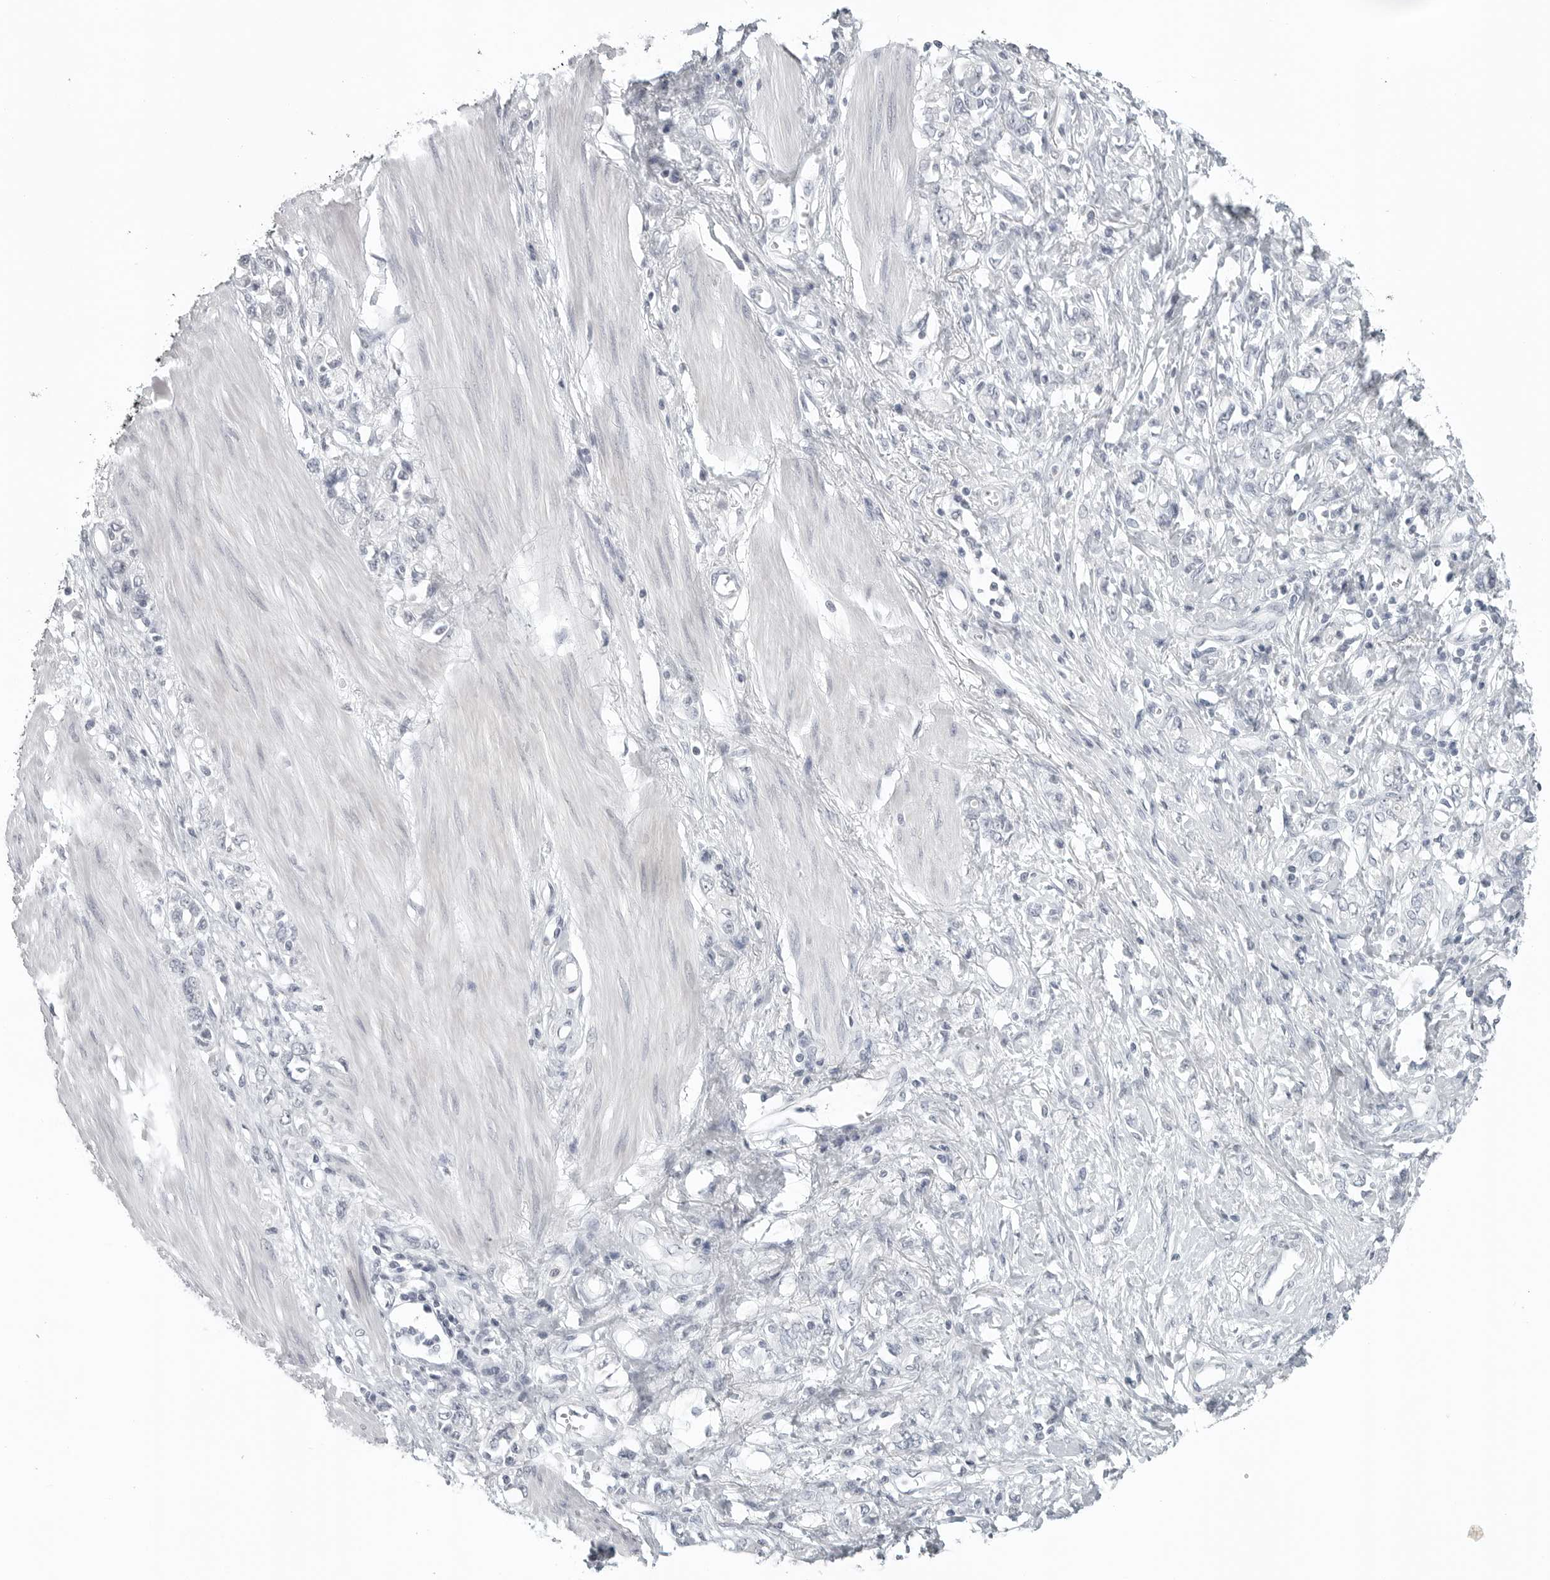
{"staining": {"intensity": "negative", "quantity": "none", "location": "none"}, "tissue": "stomach cancer", "cell_type": "Tumor cells", "image_type": "cancer", "snomed": [{"axis": "morphology", "description": "Adenocarcinoma, NOS"}, {"axis": "topography", "description": "Stomach"}], "caption": "Micrograph shows no protein positivity in tumor cells of stomach cancer tissue.", "gene": "BPIFA1", "patient": {"sex": "female", "age": 76}}